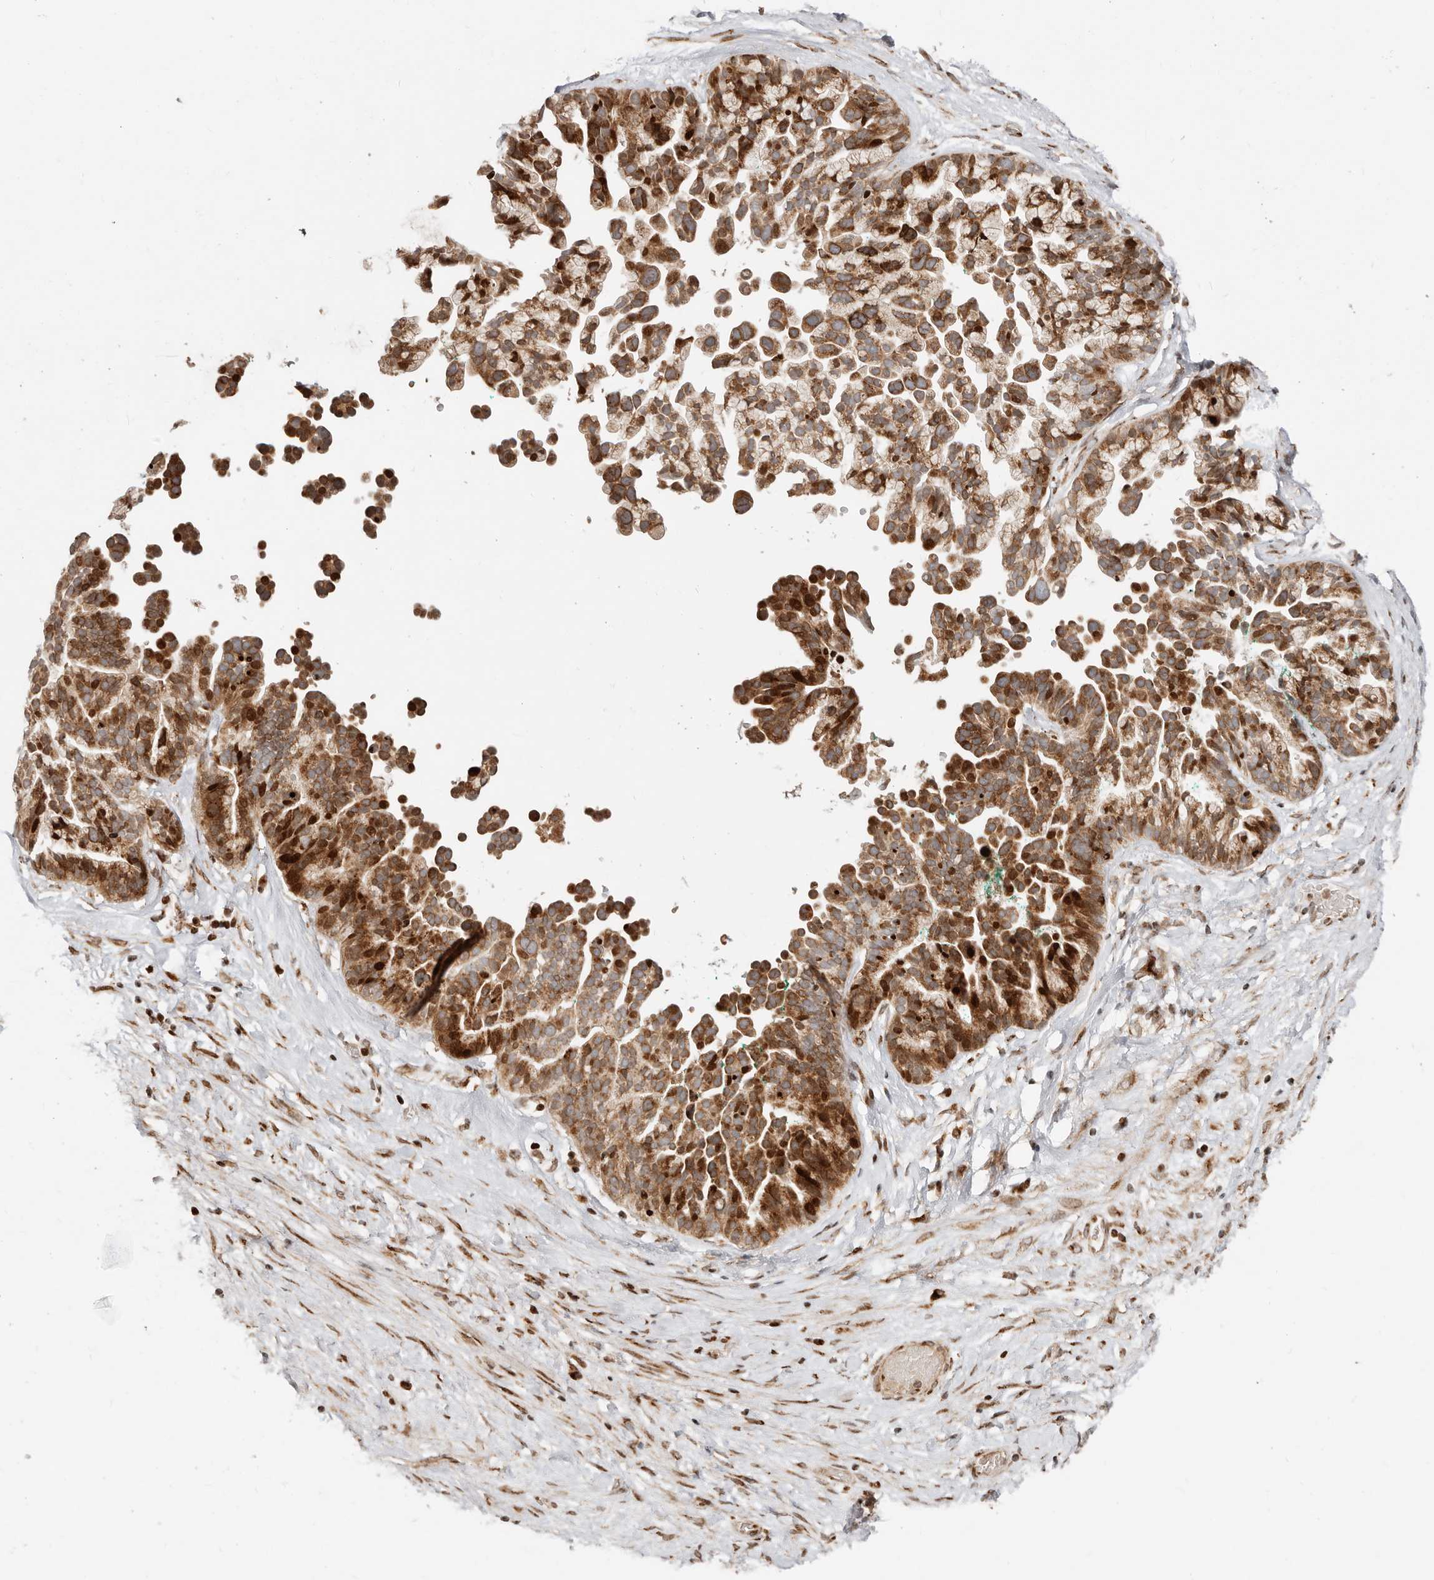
{"staining": {"intensity": "strong", "quantity": ">75%", "location": "cytoplasmic/membranous,nuclear"}, "tissue": "ovarian cancer", "cell_type": "Tumor cells", "image_type": "cancer", "snomed": [{"axis": "morphology", "description": "Cystadenocarcinoma, serous, NOS"}, {"axis": "topography", "description": "Ovary"}], "caption": "About >75% of tumor cells in serous cystadenocarcinoma (ovarian) demonstrate strong cytoplasmic/membranous and nuclear protein staining as visualized by brown immunohistochemical staining.", "gene": "TRIM4", "patient": {"sex": "female", "age": 56}}